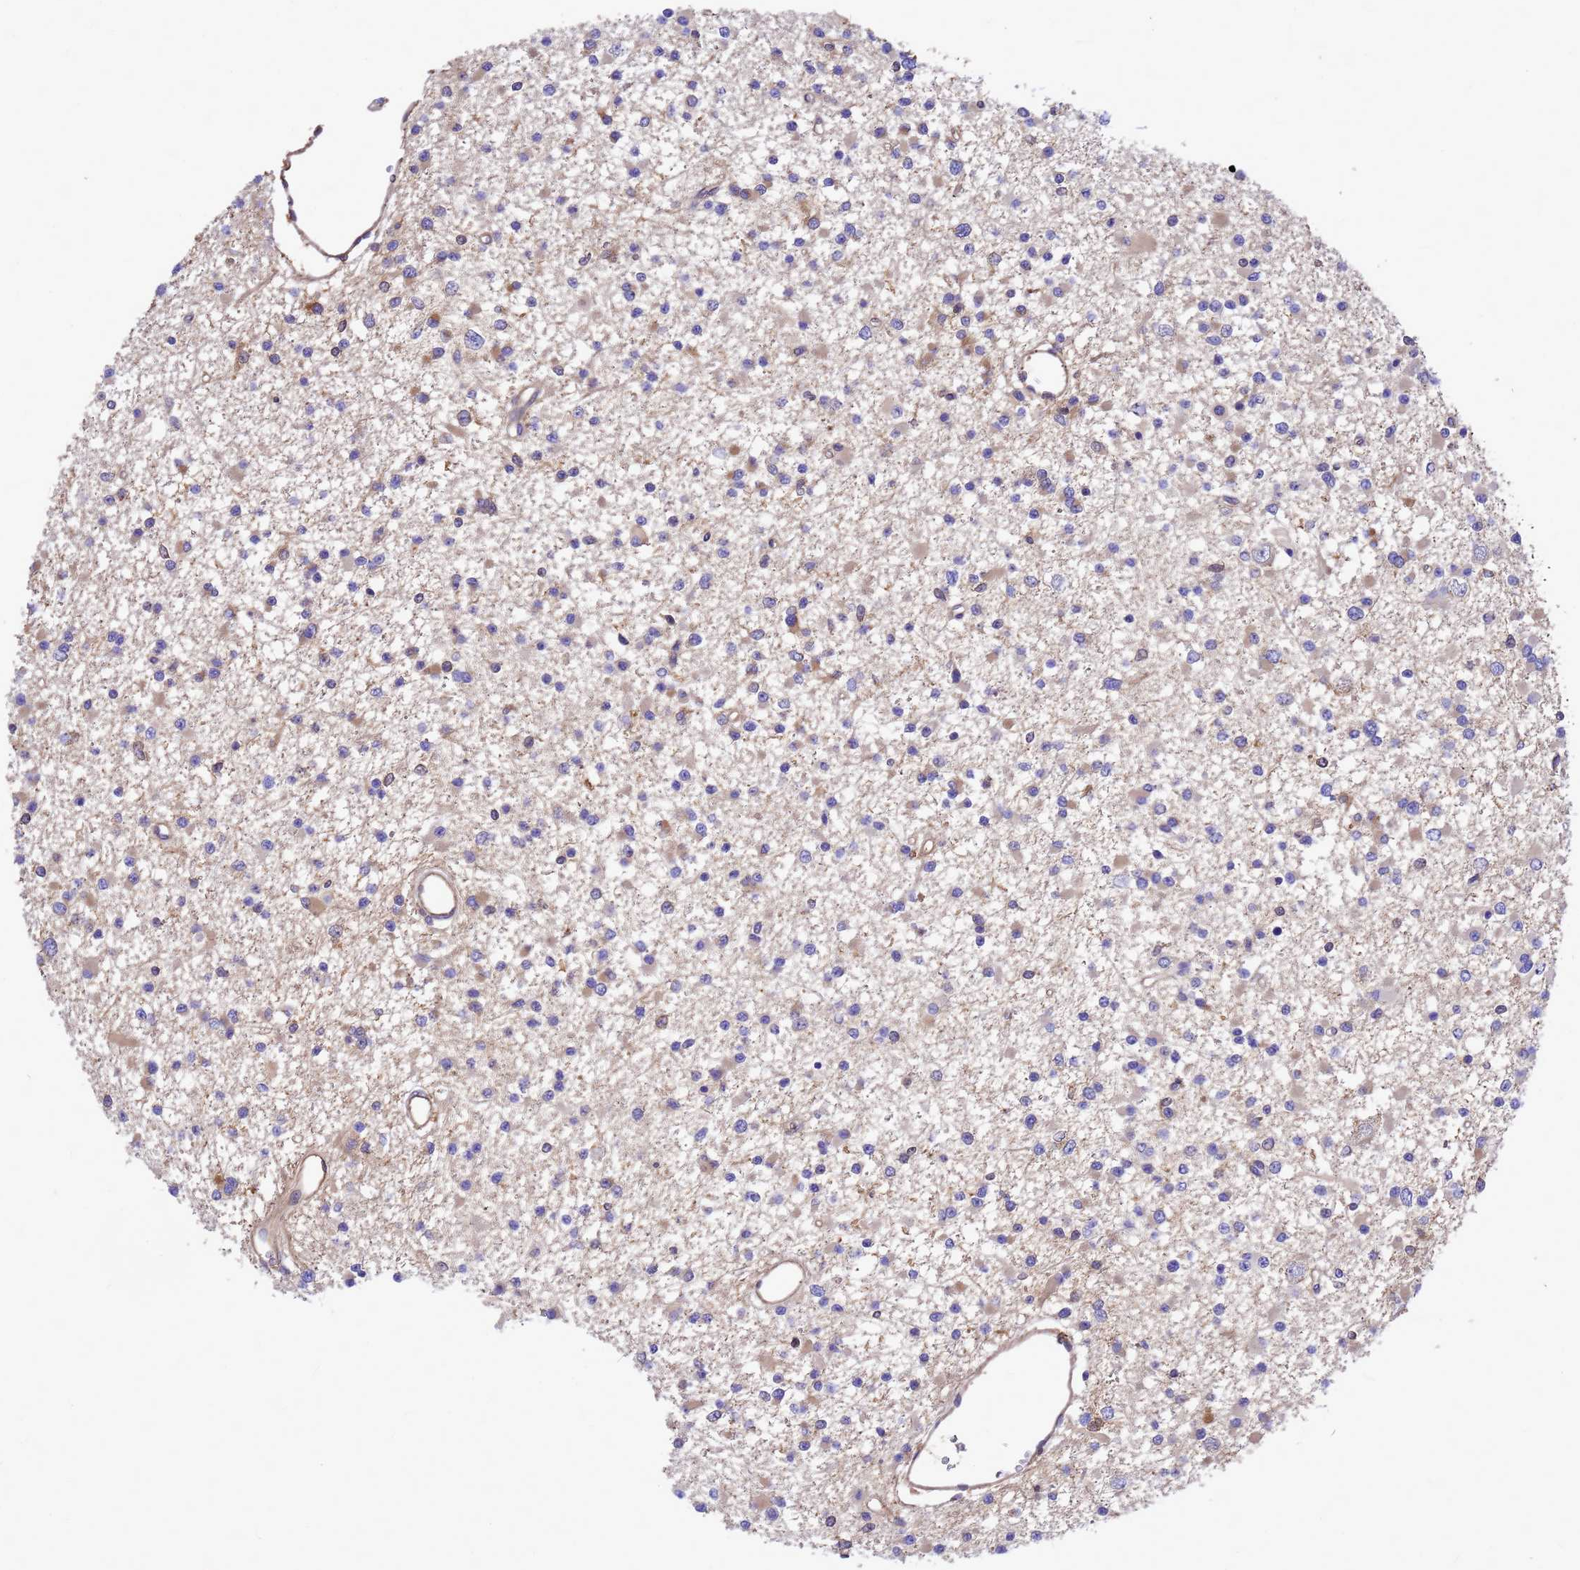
{"staining": {"intensity": "weak", "quantity": "<25%", "location": "cytoplasmic/membranous"}, "tissue": "glioma", "cell_type": "Tumor cells", "image_type": "cancer", "snomed": [{"axis": "morphology", "description": "Glioma, malignant, Low grade"}, {"axis": "topography", "description": "Brain"}], "caption": "High magnification brightfield microscopy of malignant glioma (low-grade) stained with DAB (brown) and counterstained with hematoxylin (blue): tumor cells show no significant expression.", "gene": "GID4", "patient": {"sex": "female", "age": 22}}